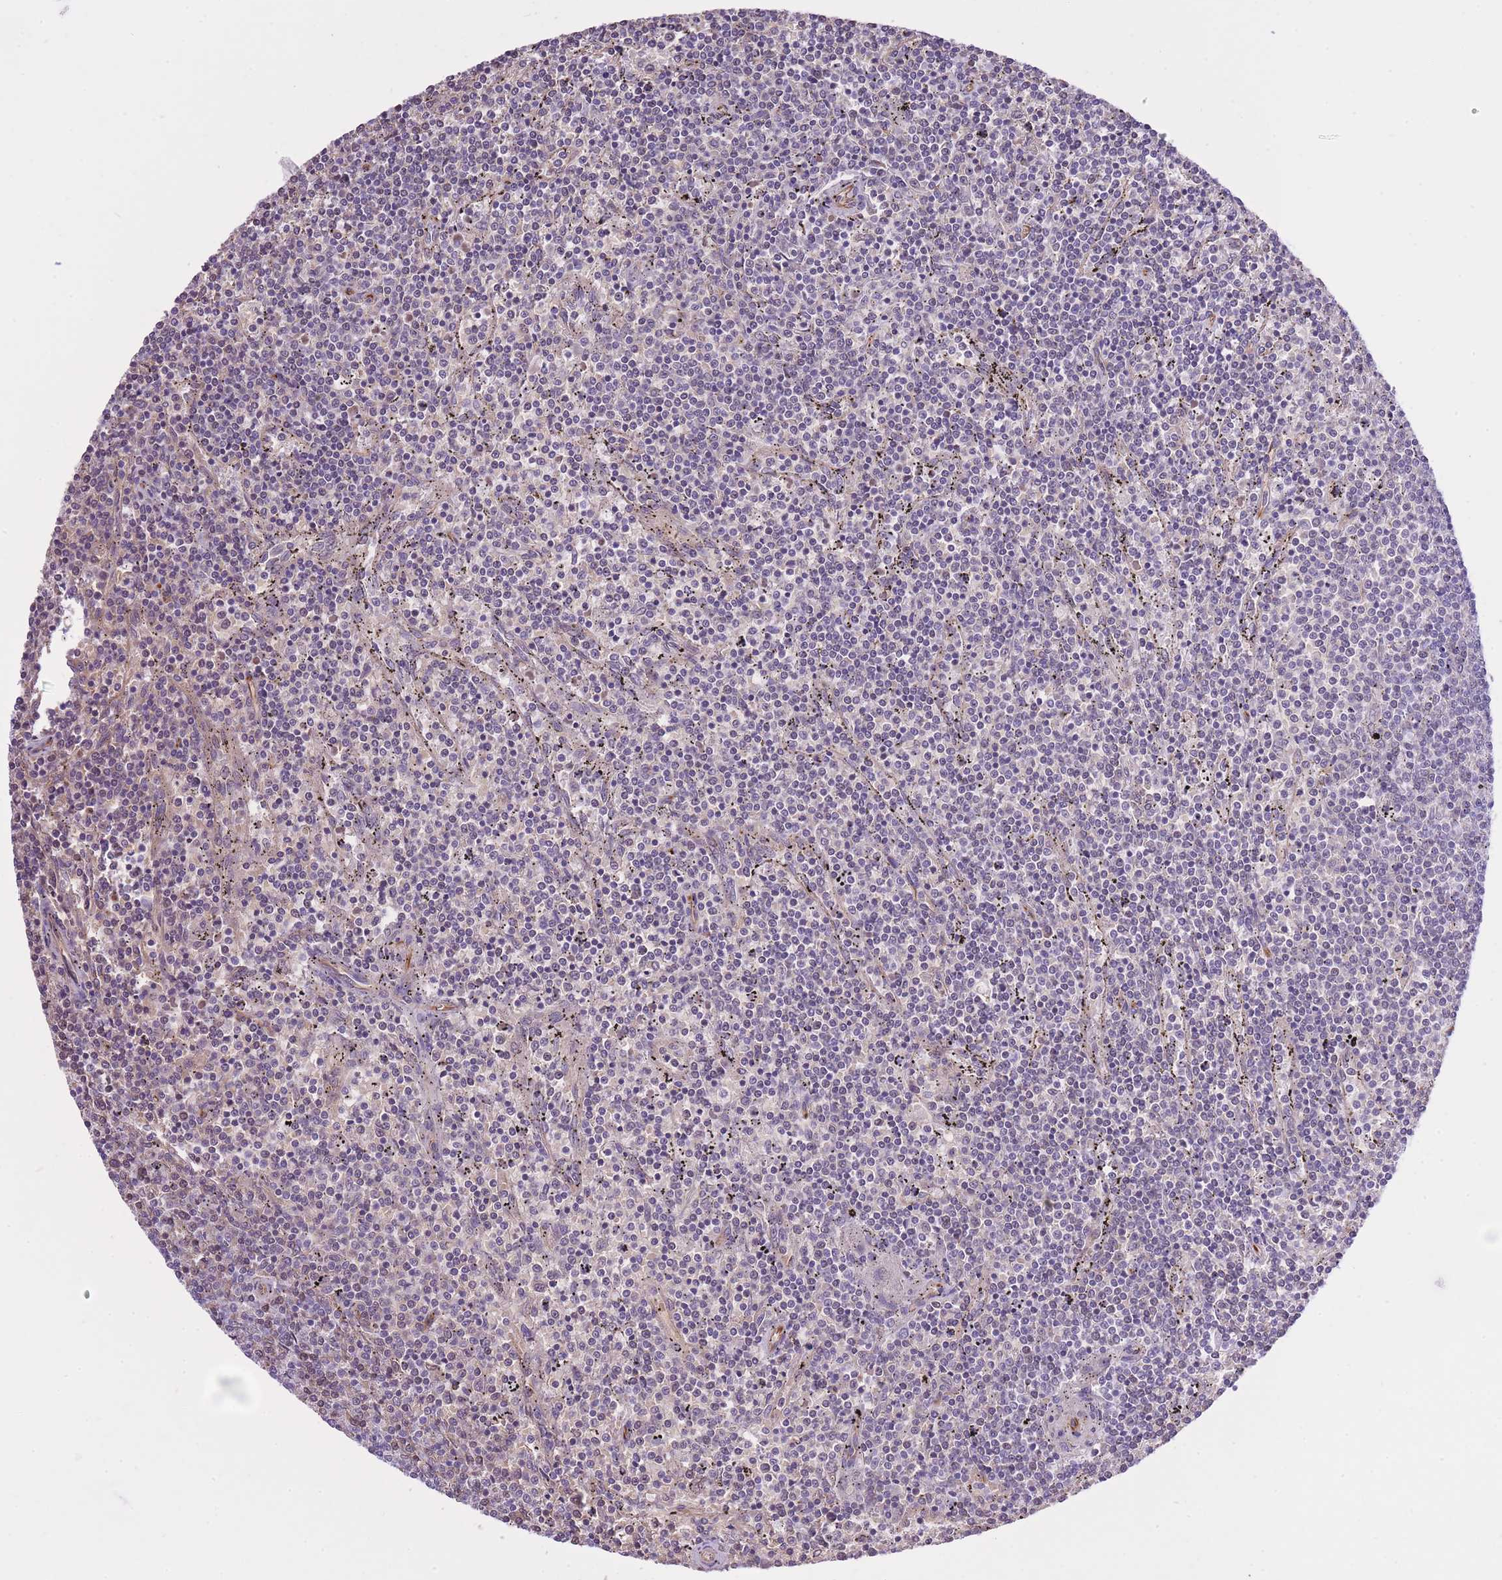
{"staining": {"intensity": "negative", "quantity": "none", "location": "none"}, "tissue": "lymphoma", "cell_type": "Tumor cells", "image_type": "cancer", "snomed": [{"axis": "morphology", "description": "Malignant lymphoma, non-Hodgkin's type, Low grade"}, {"axis": "topography", "description": "Spleen"}], "caption": "DAB (3,3'-diaminobenzidine) immunohistochemical staining of lymphoma exhibits no significant staining in tumor cells.", "gene": "MEIOSIN", "patient": {"sex": "female", "age": 50}}